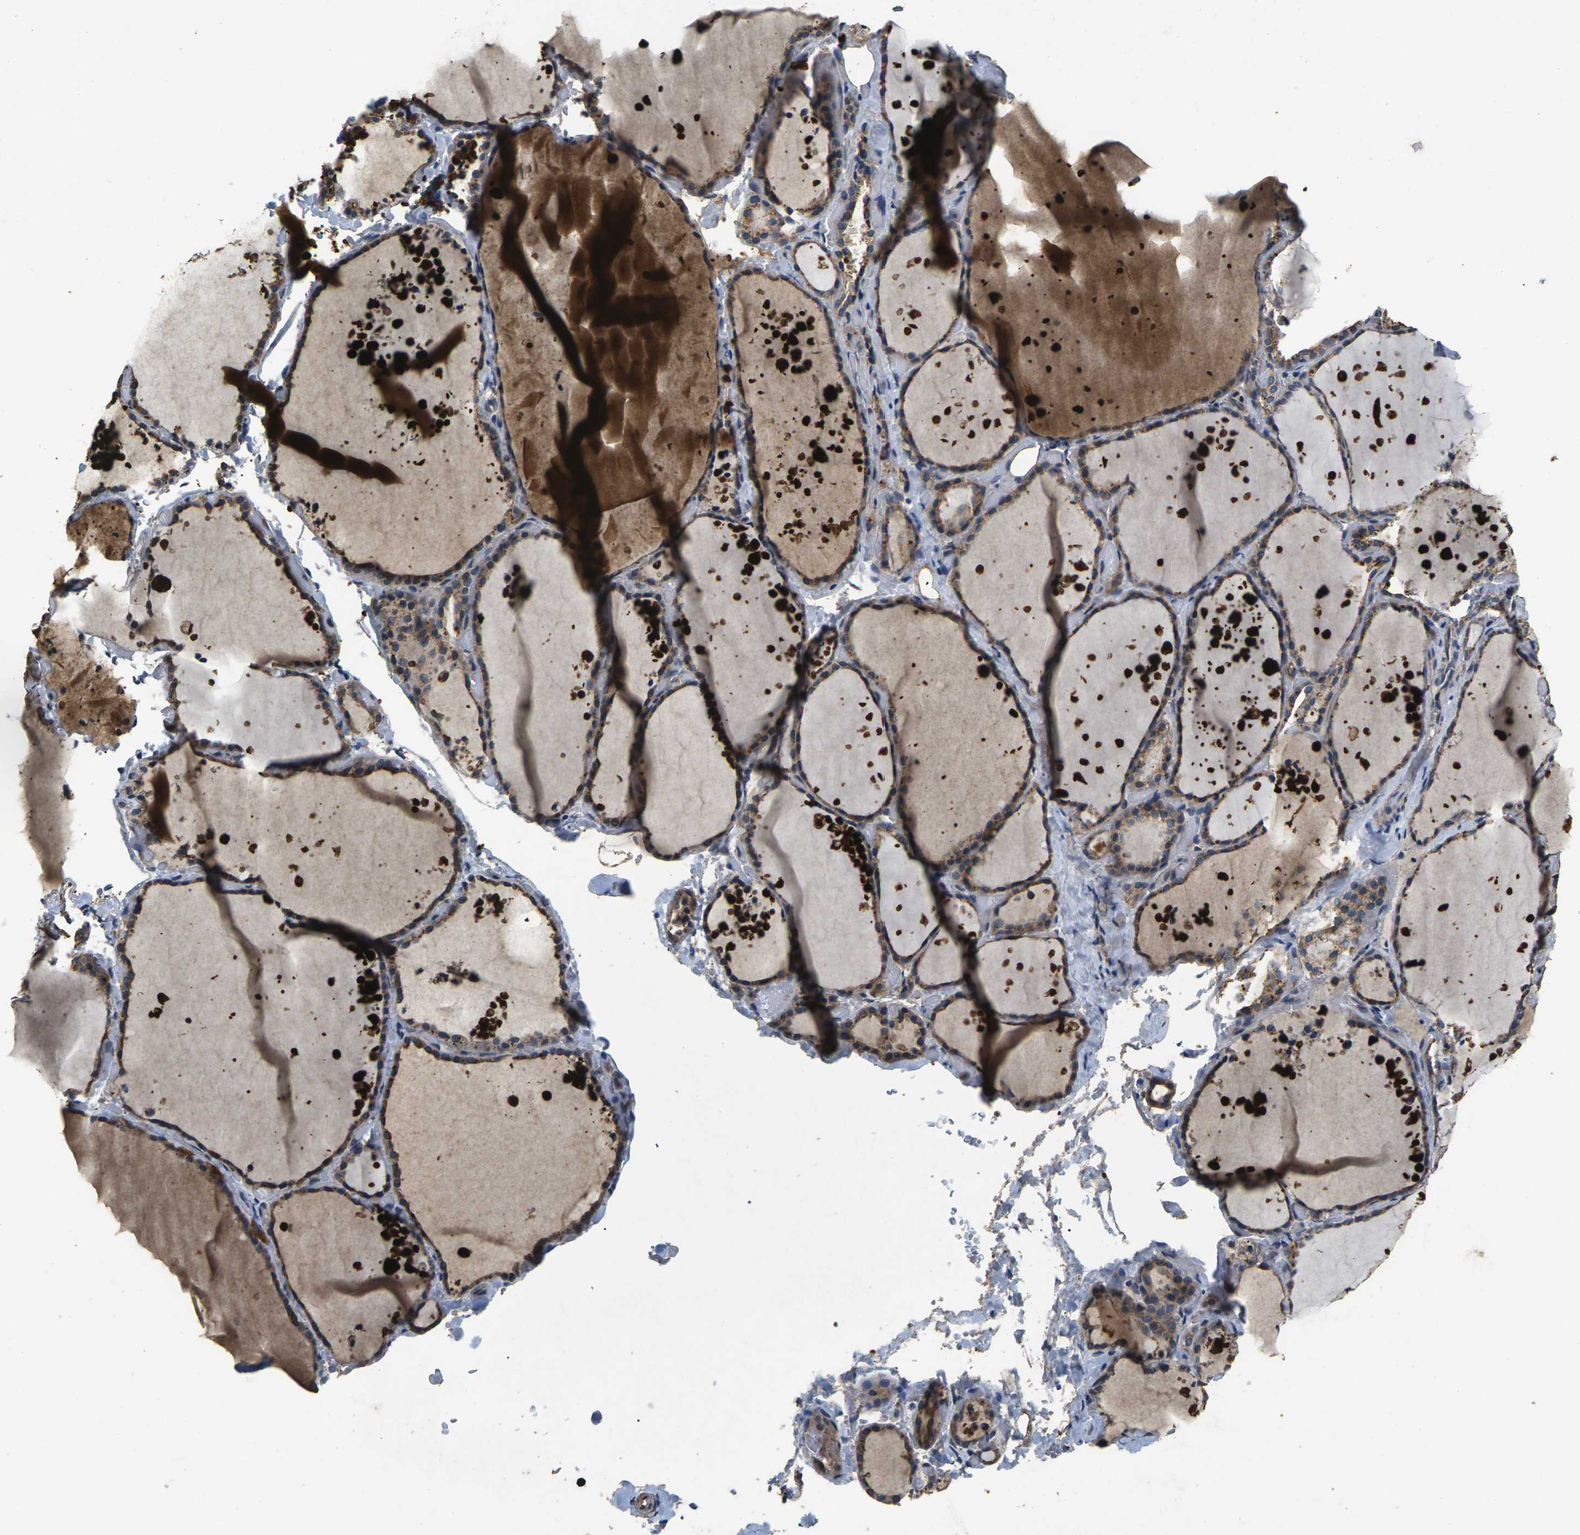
{"staining": {"intensity": "moderate", "quantity": ">75%", "location": "cytoplasmic/membranous"}, "tissue": "thyroid gland", "cell_type": "Glandular cells", "image_type": "normal", "snomed": [{"axis": "morphology", "description": "Normal tissue, NOS"}, {"axis": "topography", "description": "Thyroid gland"}], "caption": "The image demonstrates immunohistochemical staining of benign thyroid gland. There is moderate cytoplasmic/membranous staining is identified in about >75% of glandular cells.", "gene": "B4GAT1", "patient": {"sex": "female", "age": 44}}